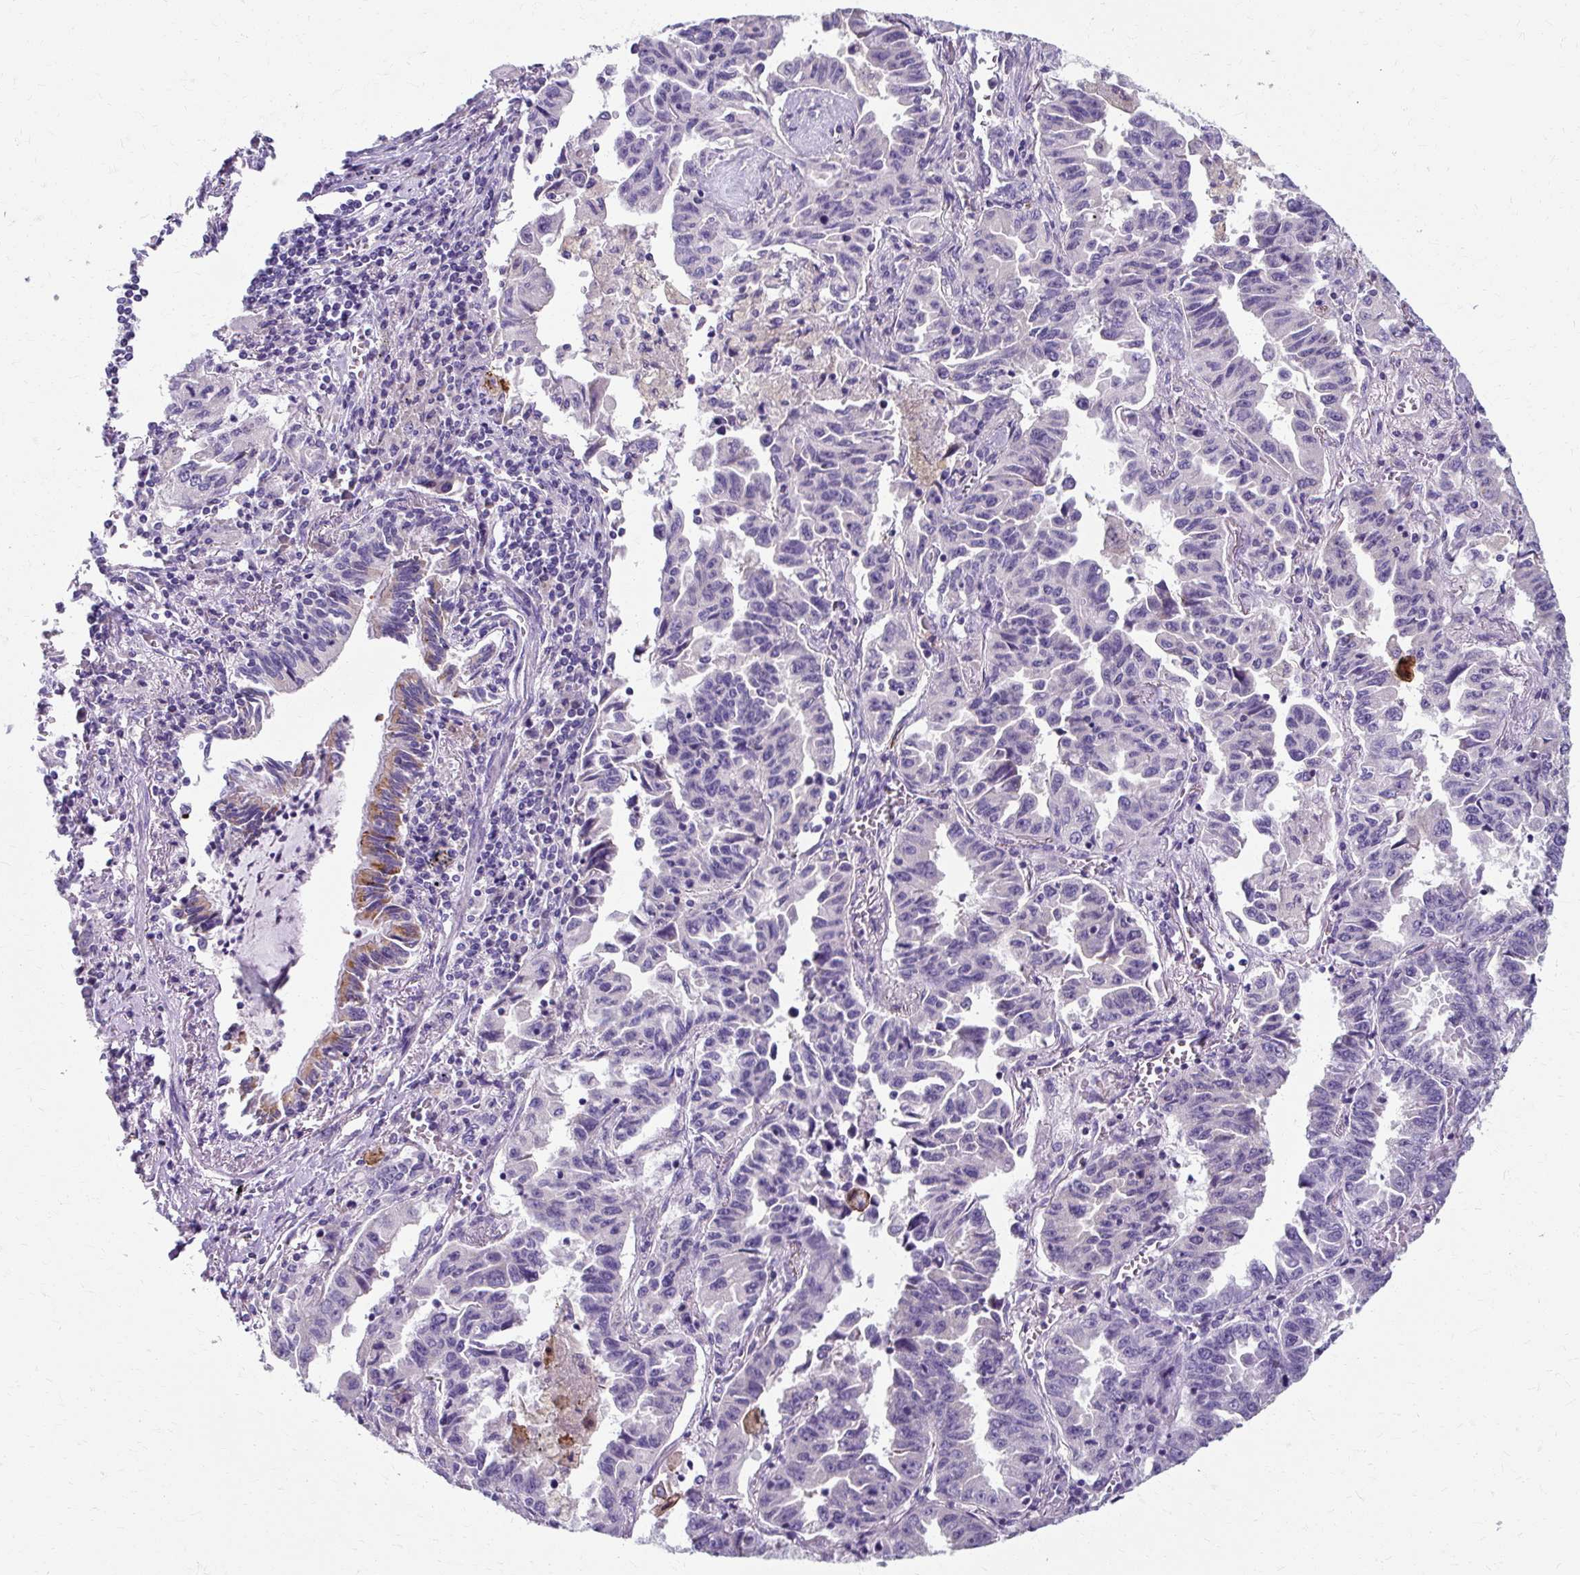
{"staining": {"intensity": "negative", "quantity": "none", "location": "none"}, "tissue": "lung cancer", "cell_type": "Tumor cells", "image_type": "cancer", "snomed": [{"axis": "morphology", "description": "Adenocarcinoma, NOS"}, {"axis": "topography", "description": "Lung"}], "caption": "DAB (3,3'-diaminobenzidine) immunohistochemical staining of human lung adenocarcinoma displays no significant positivity in tumor cells.", "gene": "ZNF555", "patient": {"sex": "female", "age": 51}}